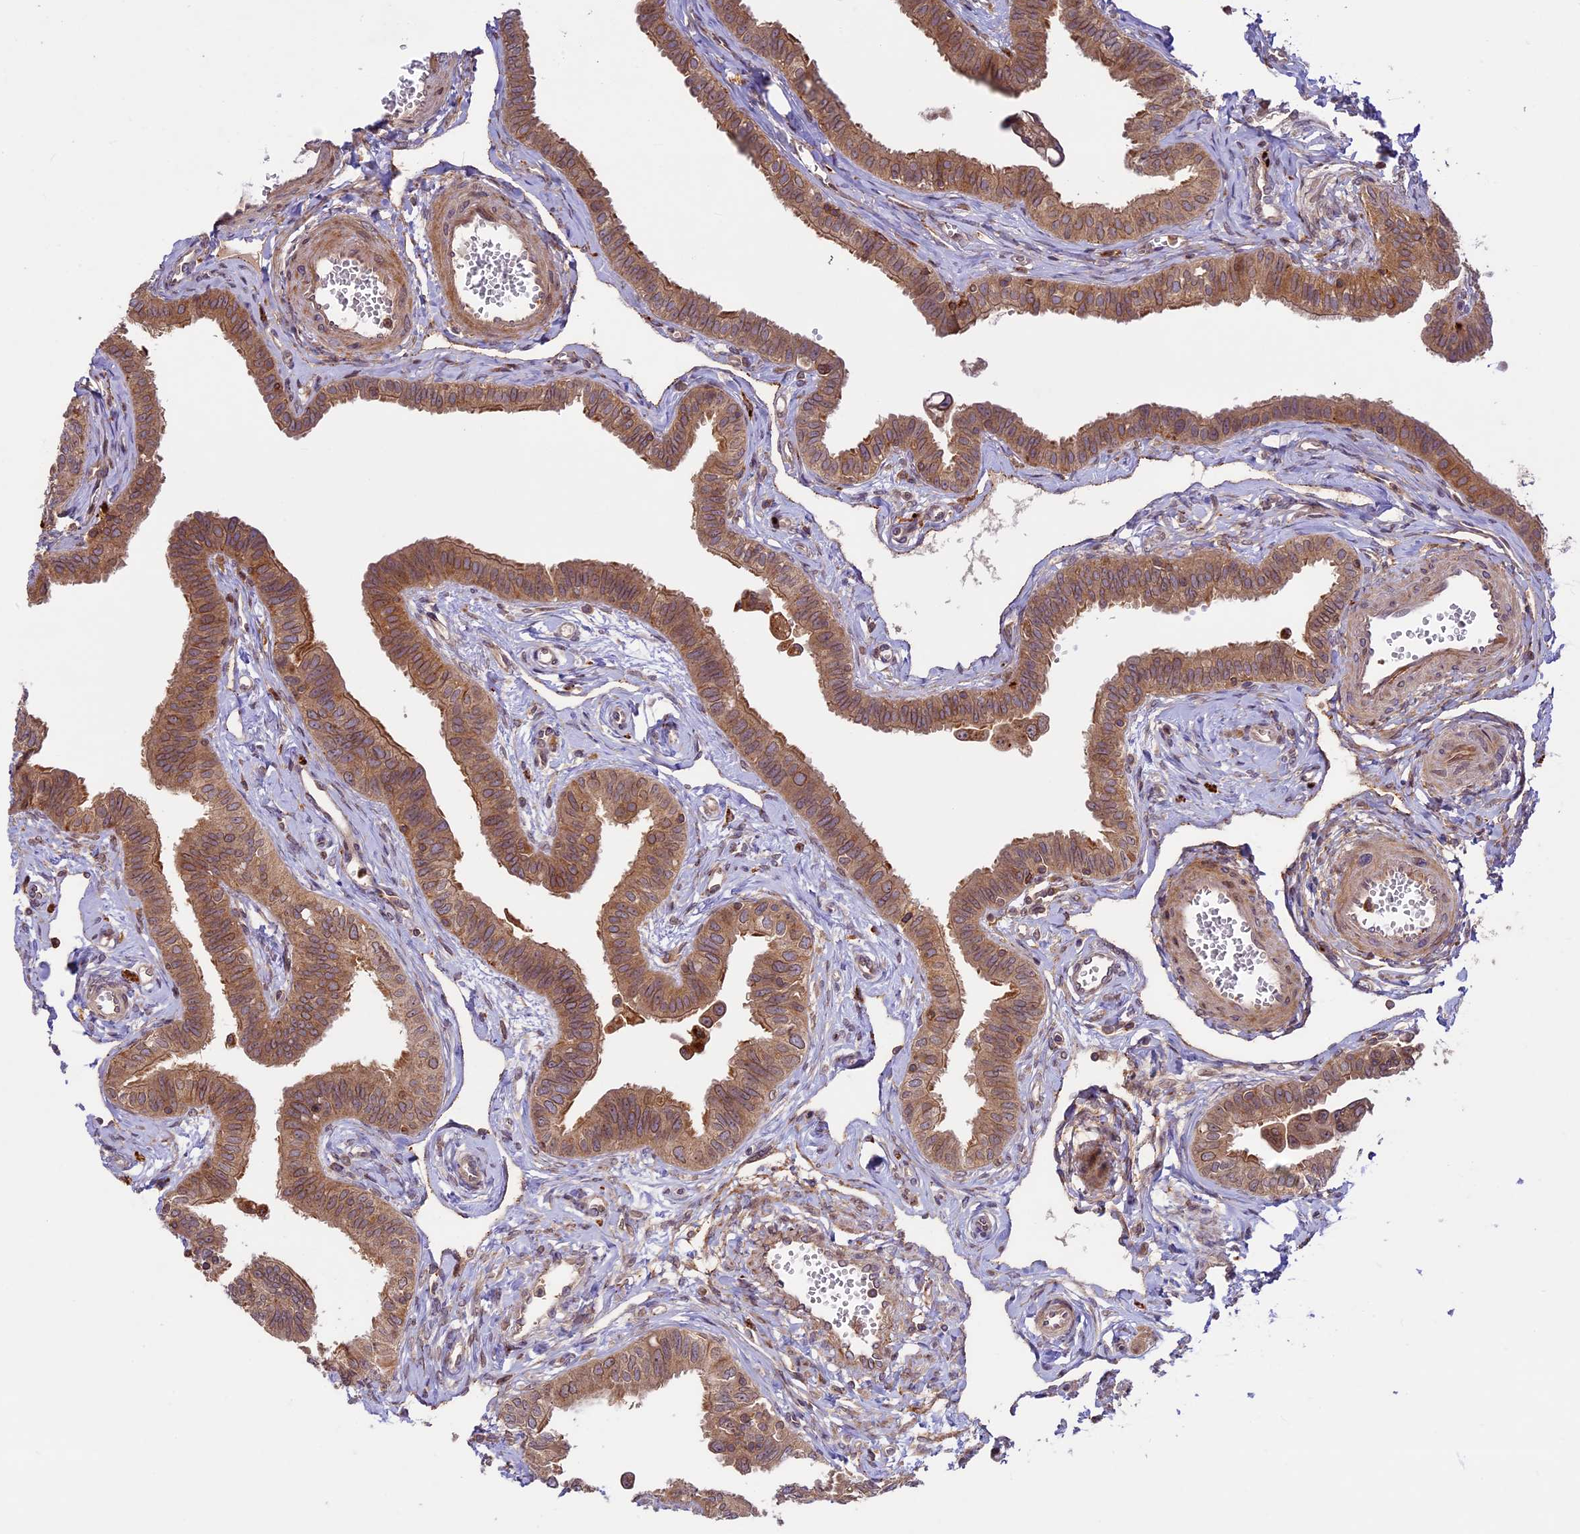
{"staining": {"intensity": "moderate", "quantity": ">75%", "location": "cytoplasmic/membranous"}, "tissue": "fallopian tube", "cell_type": "Glandular cells", "image_type": "normal", "snomed": [{"axis": "morphology", "description": "Normal tissue, NOS"}, {"axis": "morphology", "description": "Carcinoma, NOS"}, {"axis": "topography", "description": "Fallopian tube"}, {"axis": "topography", "description": "Ovary"}], "caption": "The micrograph displays immunohistochemical staining of benign fallopian tube. There is moderate cytoplasmic/membranous staining is seen in about >75% of glandular cells. The staining is performed using DAB brown chromogen to label protein expression. The nuclei are counter-stained blue using hematoxylin.", "gene": "DGKH", "patient": {"sex": "female", "age": 59}}